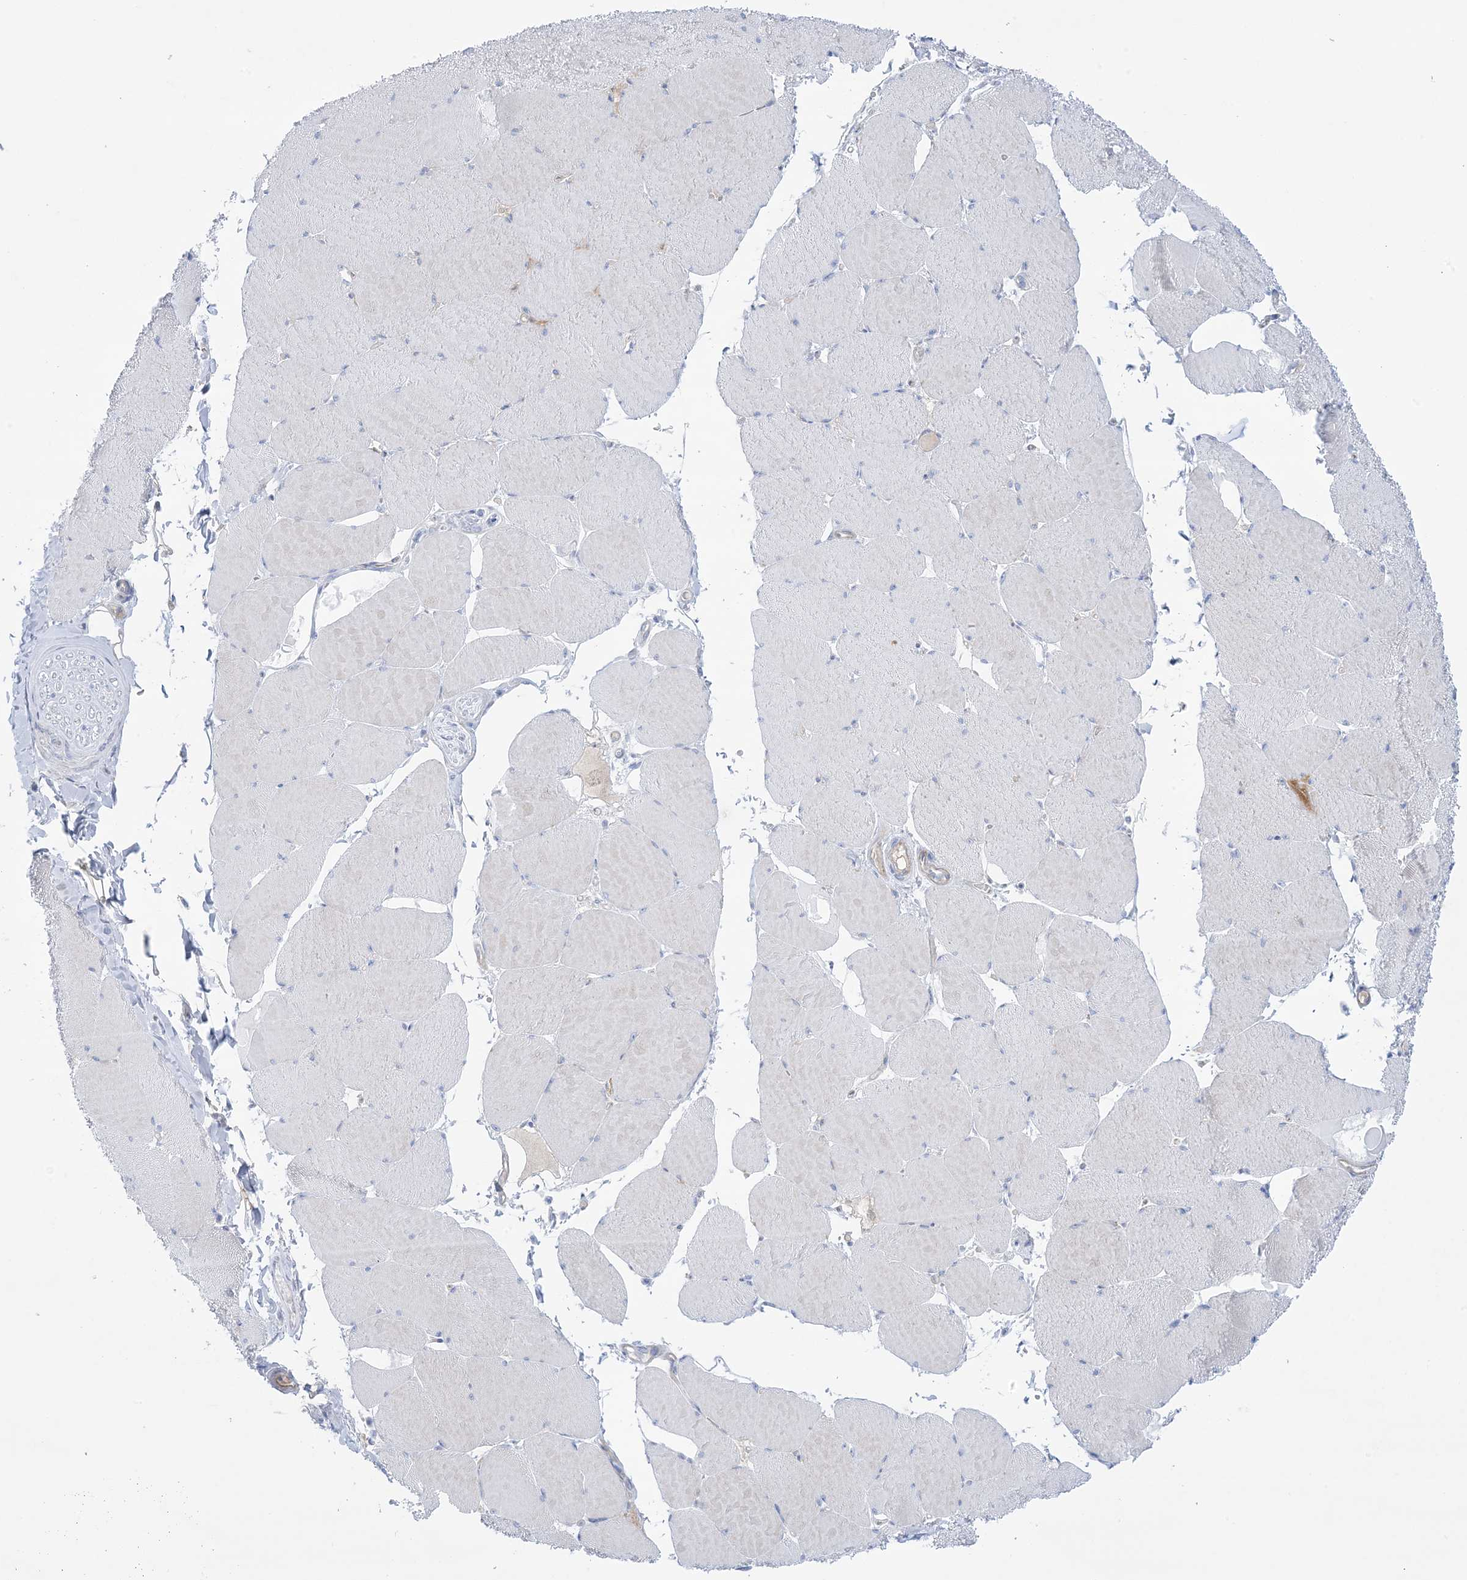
{"staining": {"intensity": "weak", "quantity": "<25%", "location": "cytoplasmic/membranous"}, "tissue": "skeletal muscle", "cell_type": "Myocytes", "image_type": "normal", "snomed": [{"axis": "morphology", "description": "Normal tissue, NOS"}, {"axis": "topography", "description": "Skeletal muscle"}, {"axis": "topography", "description": "Head-Neck"}], "caption": "Immunohistochemical staining of normal human skeletal muscle displays no significant expression in myocytes.", "gene": "ATP11C", "patient": {"sex": "male", "age": 66}}